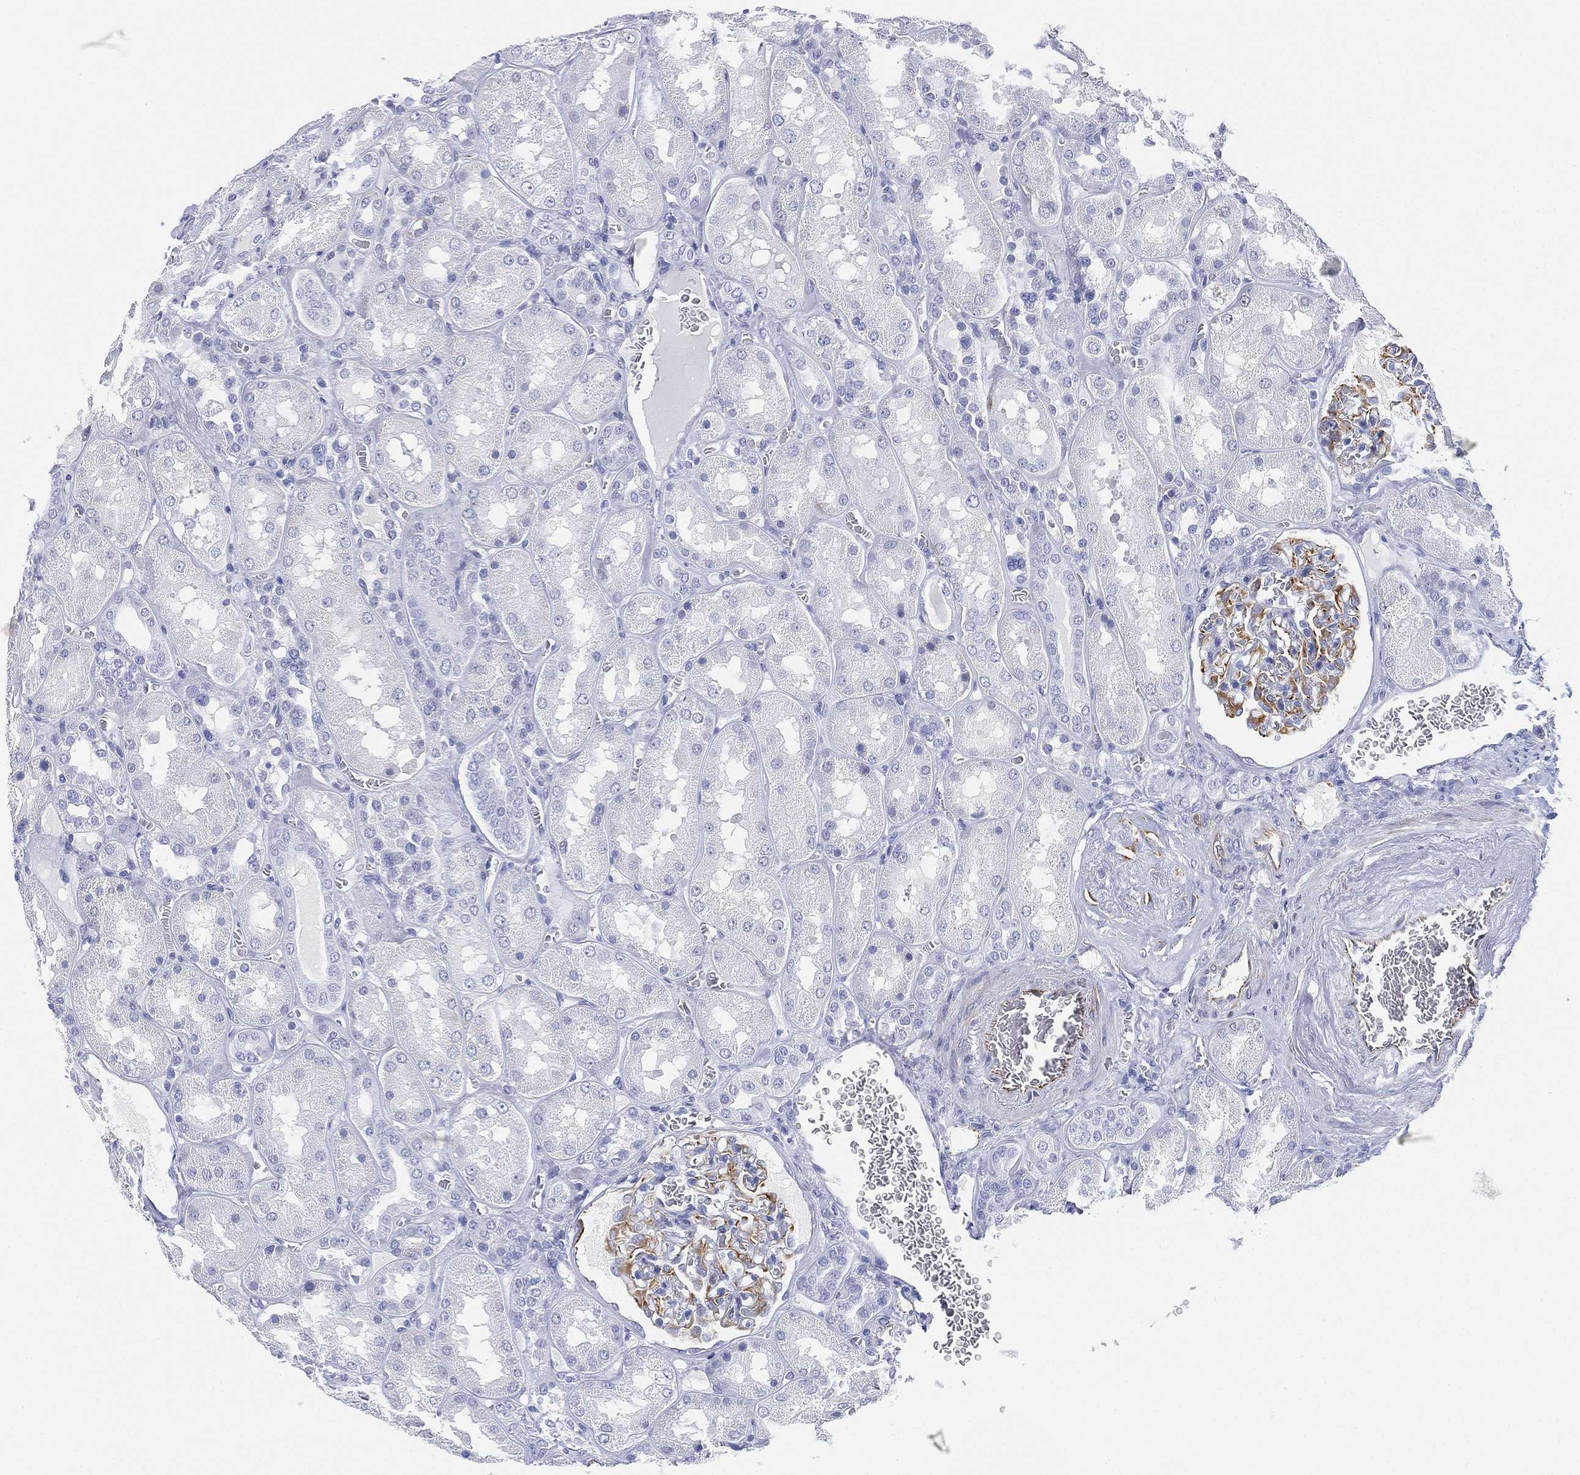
{"staining": {"intensity": "moderate", "quantity": "25%-75%", "location": "cytoplasmic/membranous"}, "tissue": "kidney", "cell_type": "Cells in glomeruli", "image_type": "normal", "snomed": [{"axis": "morphology", "description": "Normal tissue, NOS"}, {"axis": "topography", "description": "Kidney"}], "caption": "Cells in glomeruli reveal medium levels of moderate cytoplasmic/membranous staining in approximately 25%-75% of cells in normal kidney. (DAB = brown stain, brightfield microscopy at high magnification).", "gene": "PSKH2", "patient": {"sex": "male", "age": 73}}